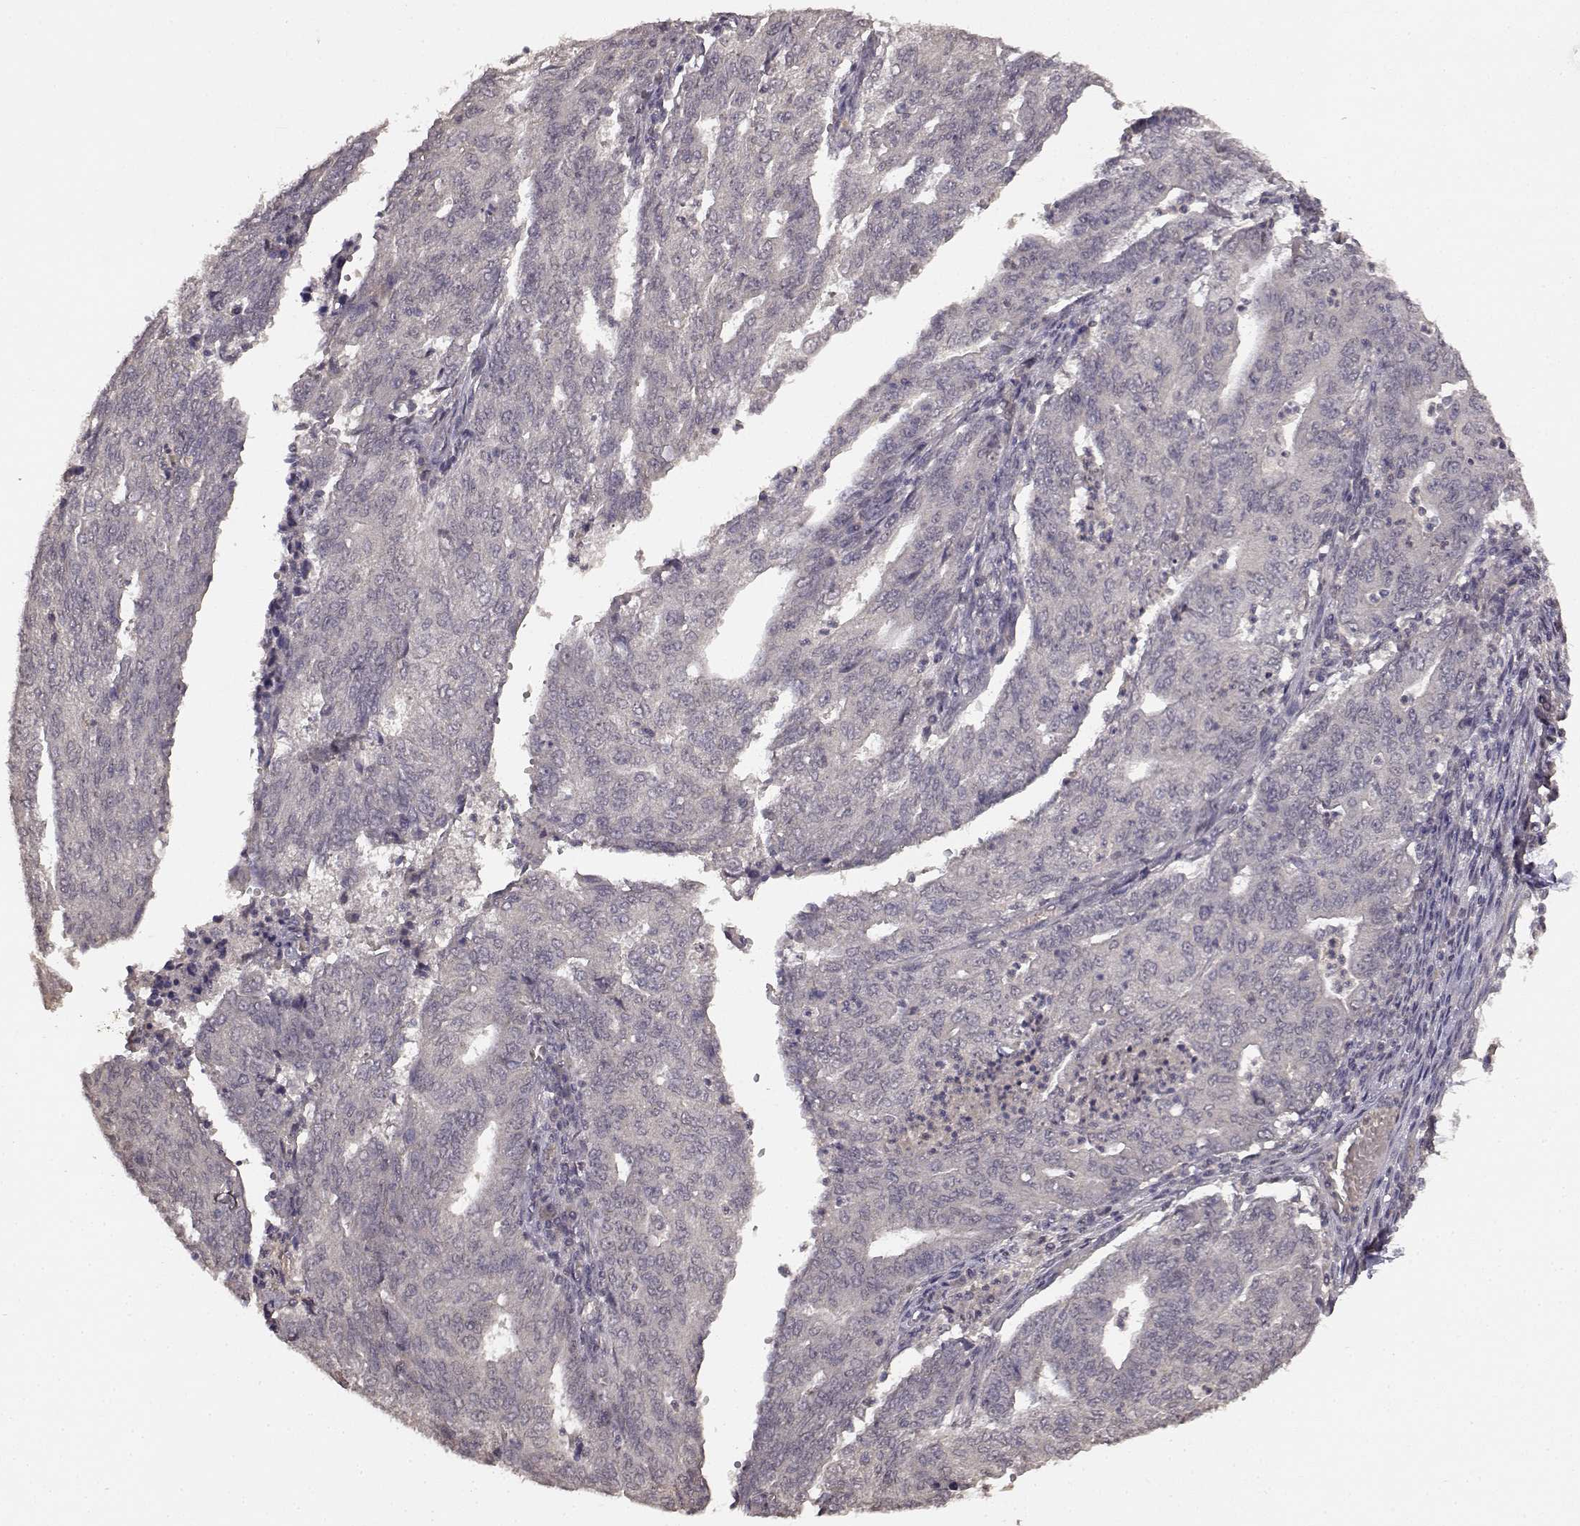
{"staining": {"intensity": "negative", "quantity": "none", "location": "none"}, "tissue": "endometrial cancer", "cell_type": "Tumor cells", "image_type": "cancer", "snomed": [{"axis": "morphology", "description": "Adenocarcinoma, NOS"}, {"axis": "topography", "description": "Endometrium"}], "caption": "This histopathology image is of endometrial adenocarcinoma stained with immunohistochemistry to label a protein in brown with the nuclei are counter-stained blue. There is no expression in tumor cells. (DAB immunohistochemistry (IHC), high magnification).", "gene": "NTRK2", "patient": {"sex": "female", "age": 82}}